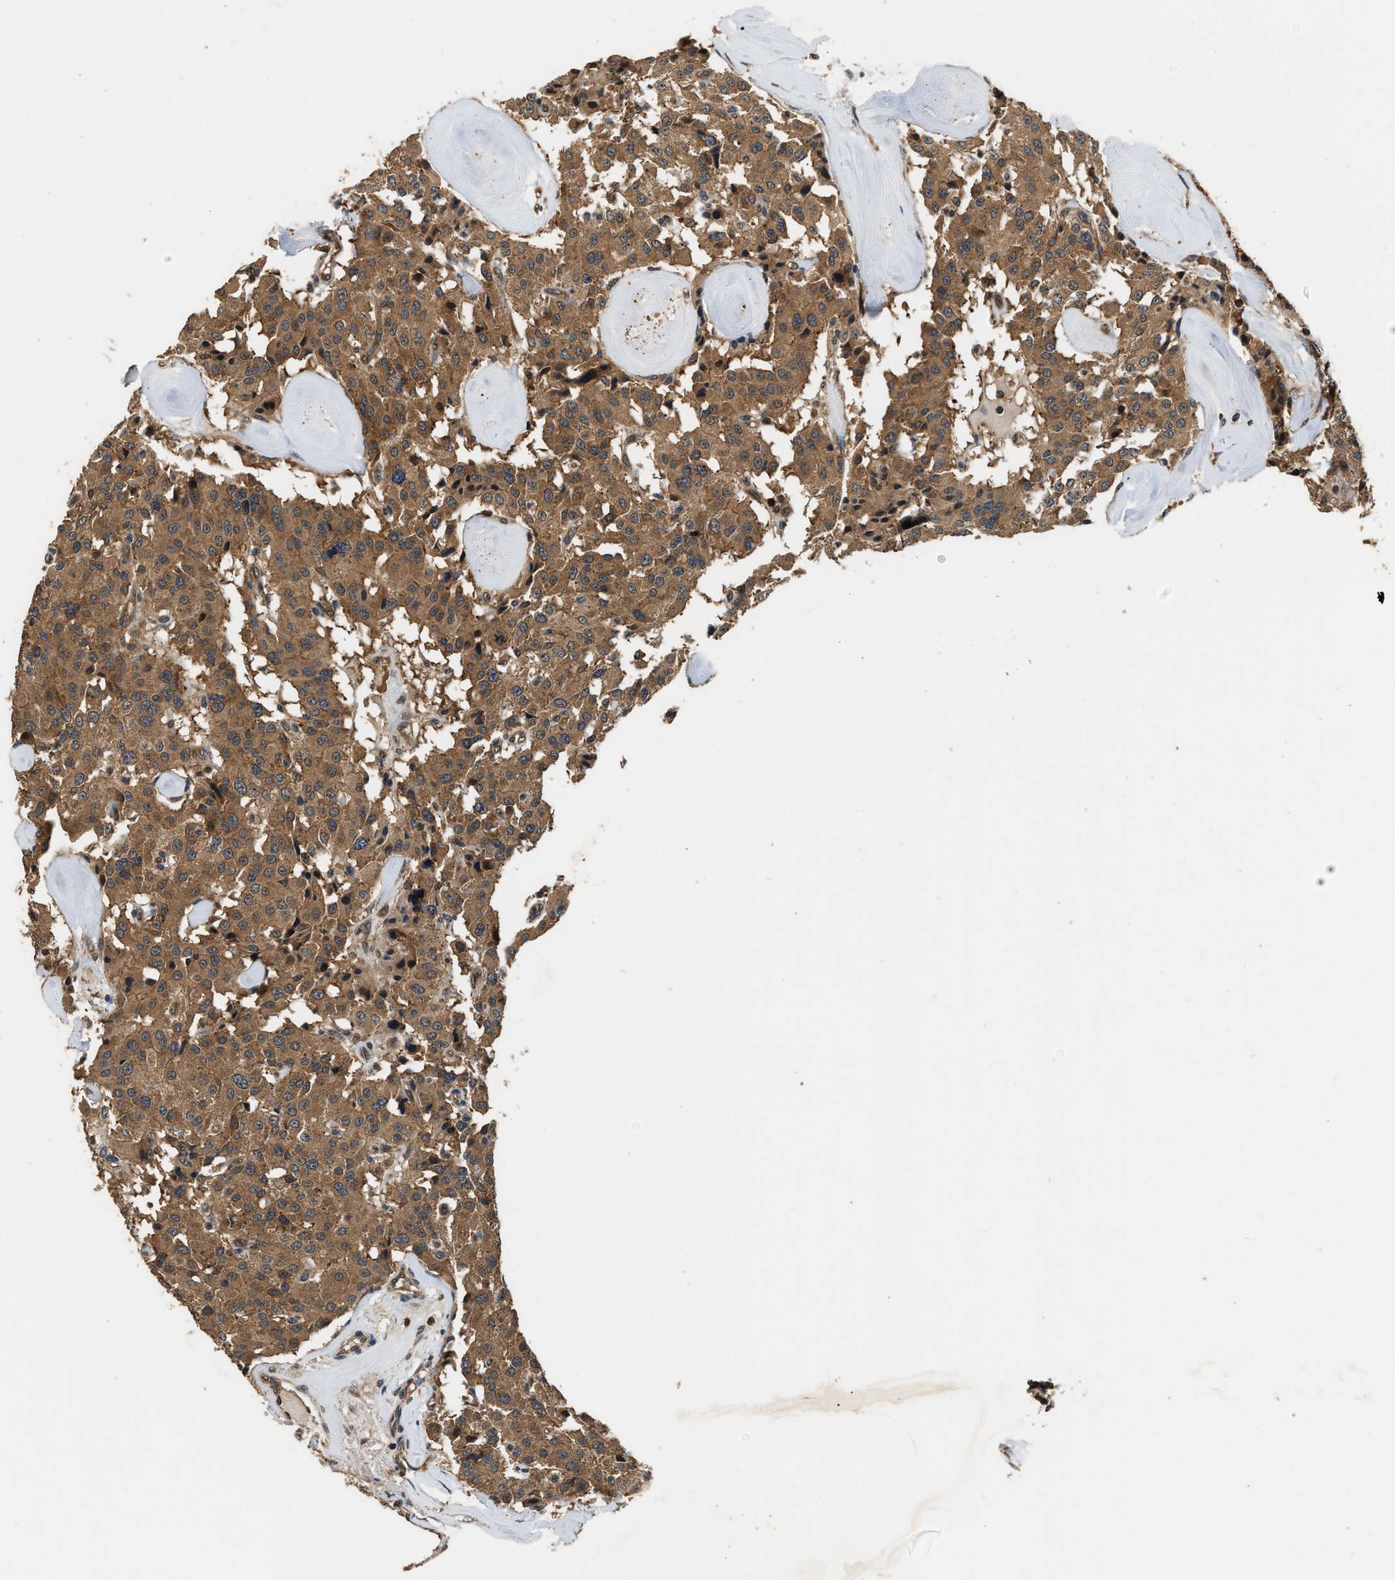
{"staining": {"intensity": "moderate", "quantity": ">75%", "location": "cytoplasmic/membranous"}, "tissue": "carcinoid", "cell_type": "Tumor cells", "image_type": "cancer", "snomed": [{"axis": "morphology", "description": "Carcinoid, malignant, NOS"}, {"axis": "topography", "description": "Lung"}], "caption": "This histopathology image displays immunohistochemistry (IHC) staining of malignant carcinoid, with medium moderate cytoplasmic/membranous positivity in approximately >75% of tumor cells.", "gene": "DNAJC2", "patient": {"sex": "male", "age": 30}}